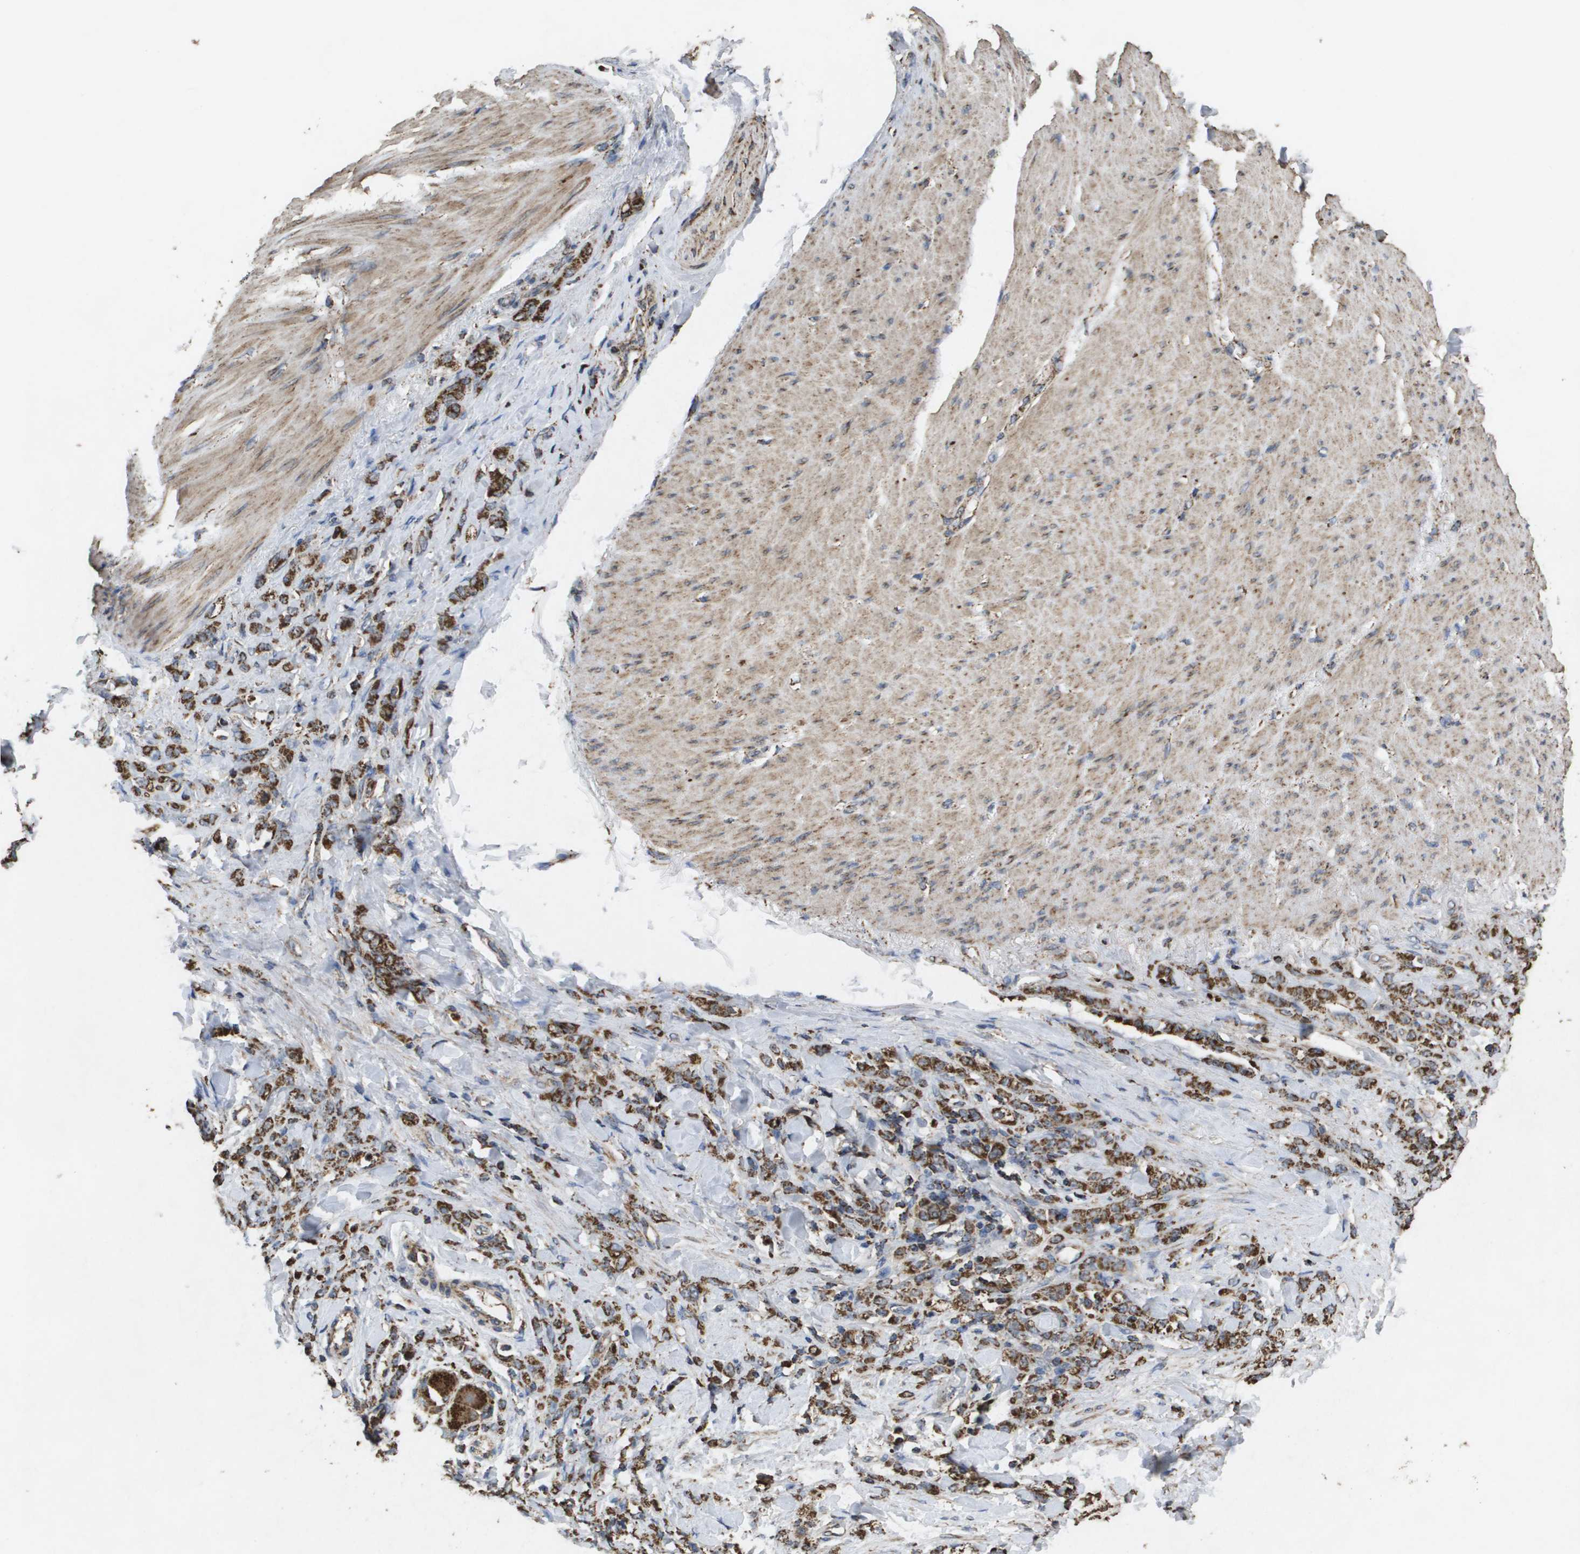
{"staining": {"intensity": "strong", "quantity": ">75%", "location": "cytoplasmic/membranous"}, "tissue": "stomach cancer", "cell_type": "Tumor cells", "image_type": "cancer", "snomed": [{"axis": "morphology", "description": "Adenocarcinoma, NOS"}, {"axis": "topography", "description": "Stomach"}], "caption": "IHC image of stomach cancer stained for a protein (brown), which reveals high levels of strong cytoplasmic/membranous expression in approximately >75% of tumor cells.", "gene": "HSPE1", "patient": {"sex": "male", "age": 82}}